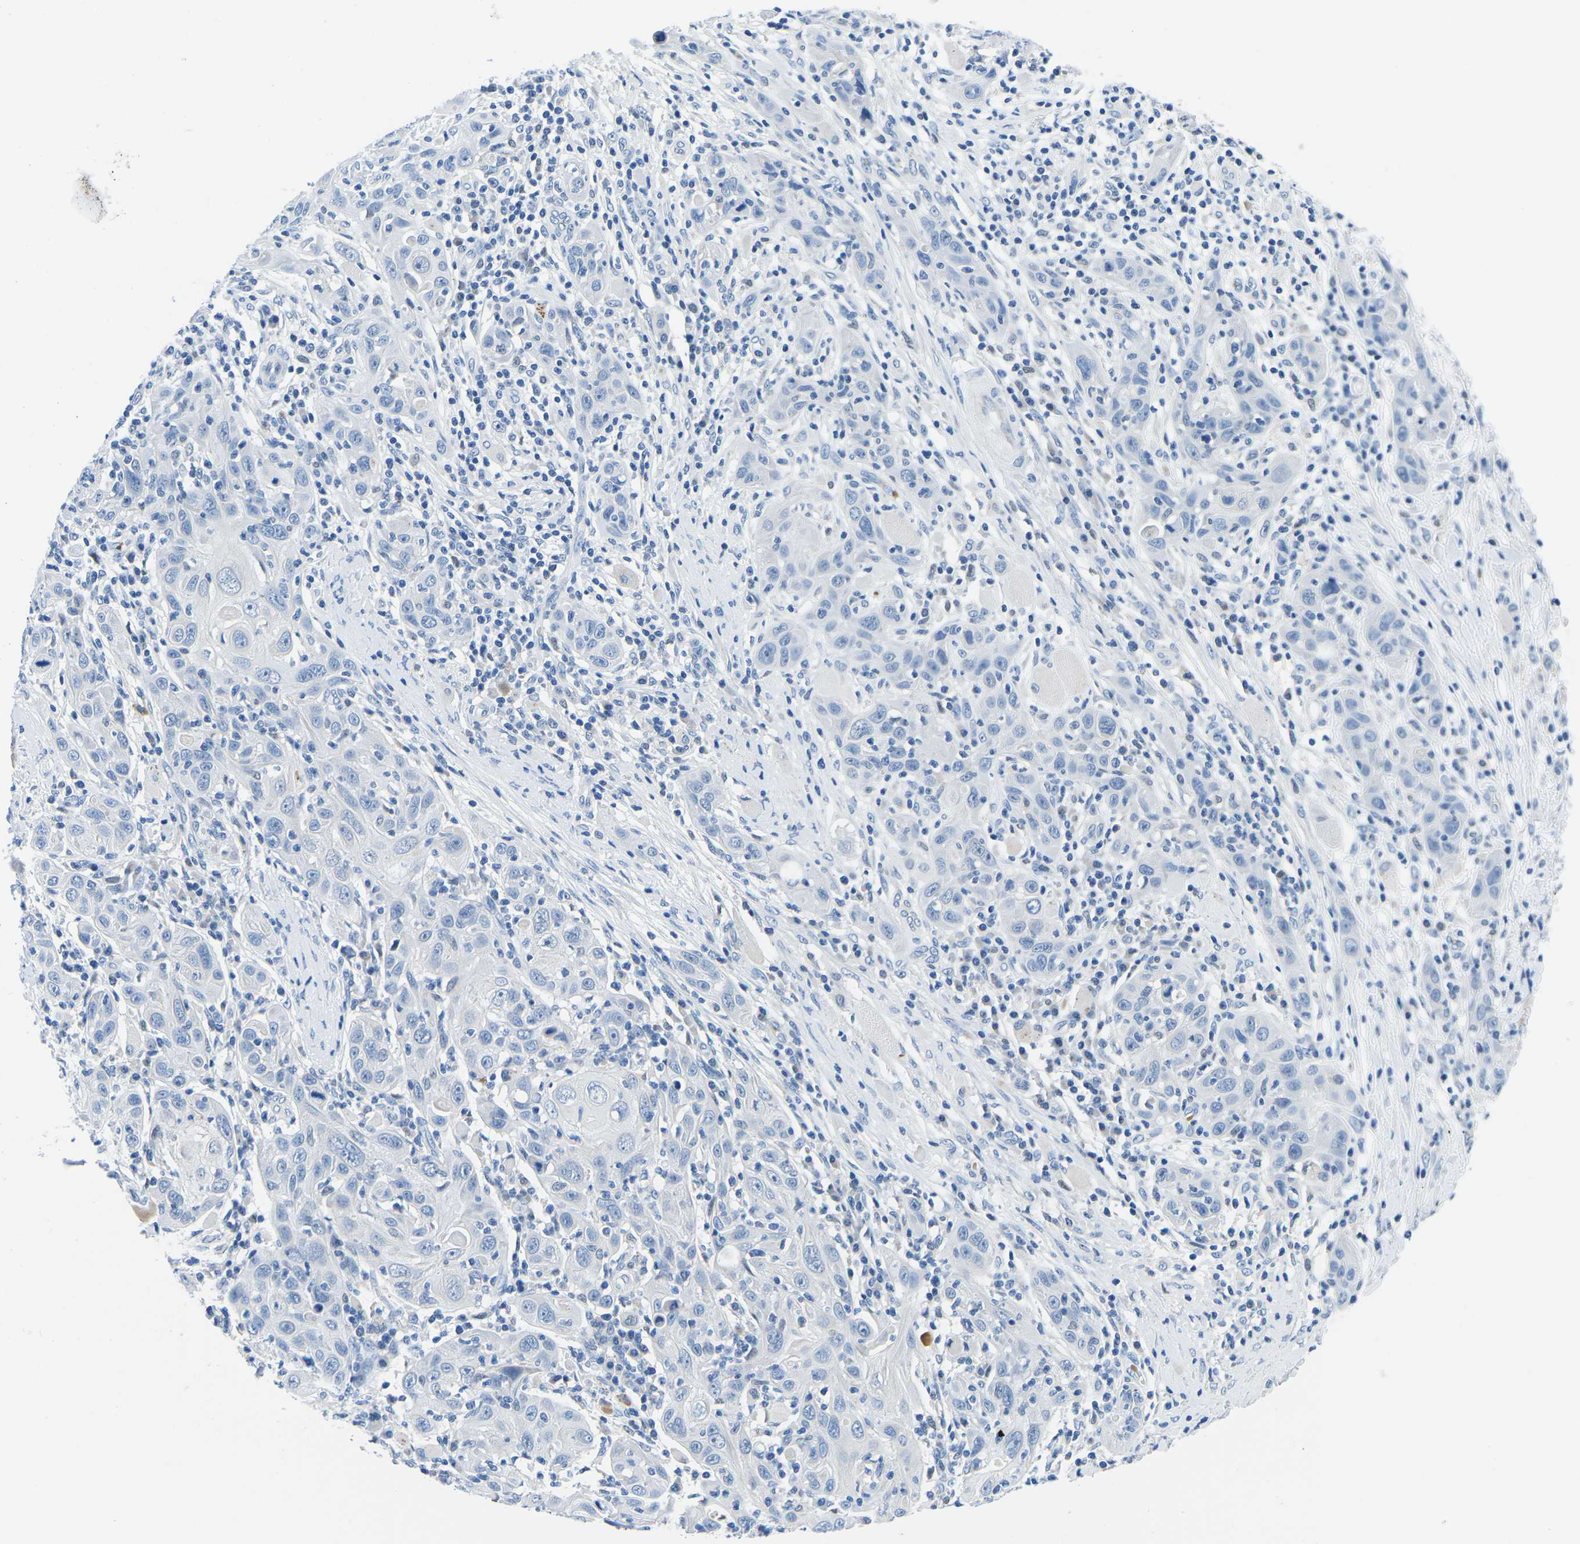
{"staining": {"intensity": "negative", "quantity": "none", "location": "none"}, "tissue": "skin cancer", "cell_type": "Tumor cells", "image_type": "cancer", "snomed": [{"axis": "morphology", "description": "Squamous cell carcinoma, NOS"}, {"axis": "topography", "description": "Skin"}], "caption": "DAB immunohistochemical staining of human skin squamous cell carcinoma displays no significant expression in tumor cells.", "gene": "TM6SF1", "patient": {"sex": "female", "age": 88}}